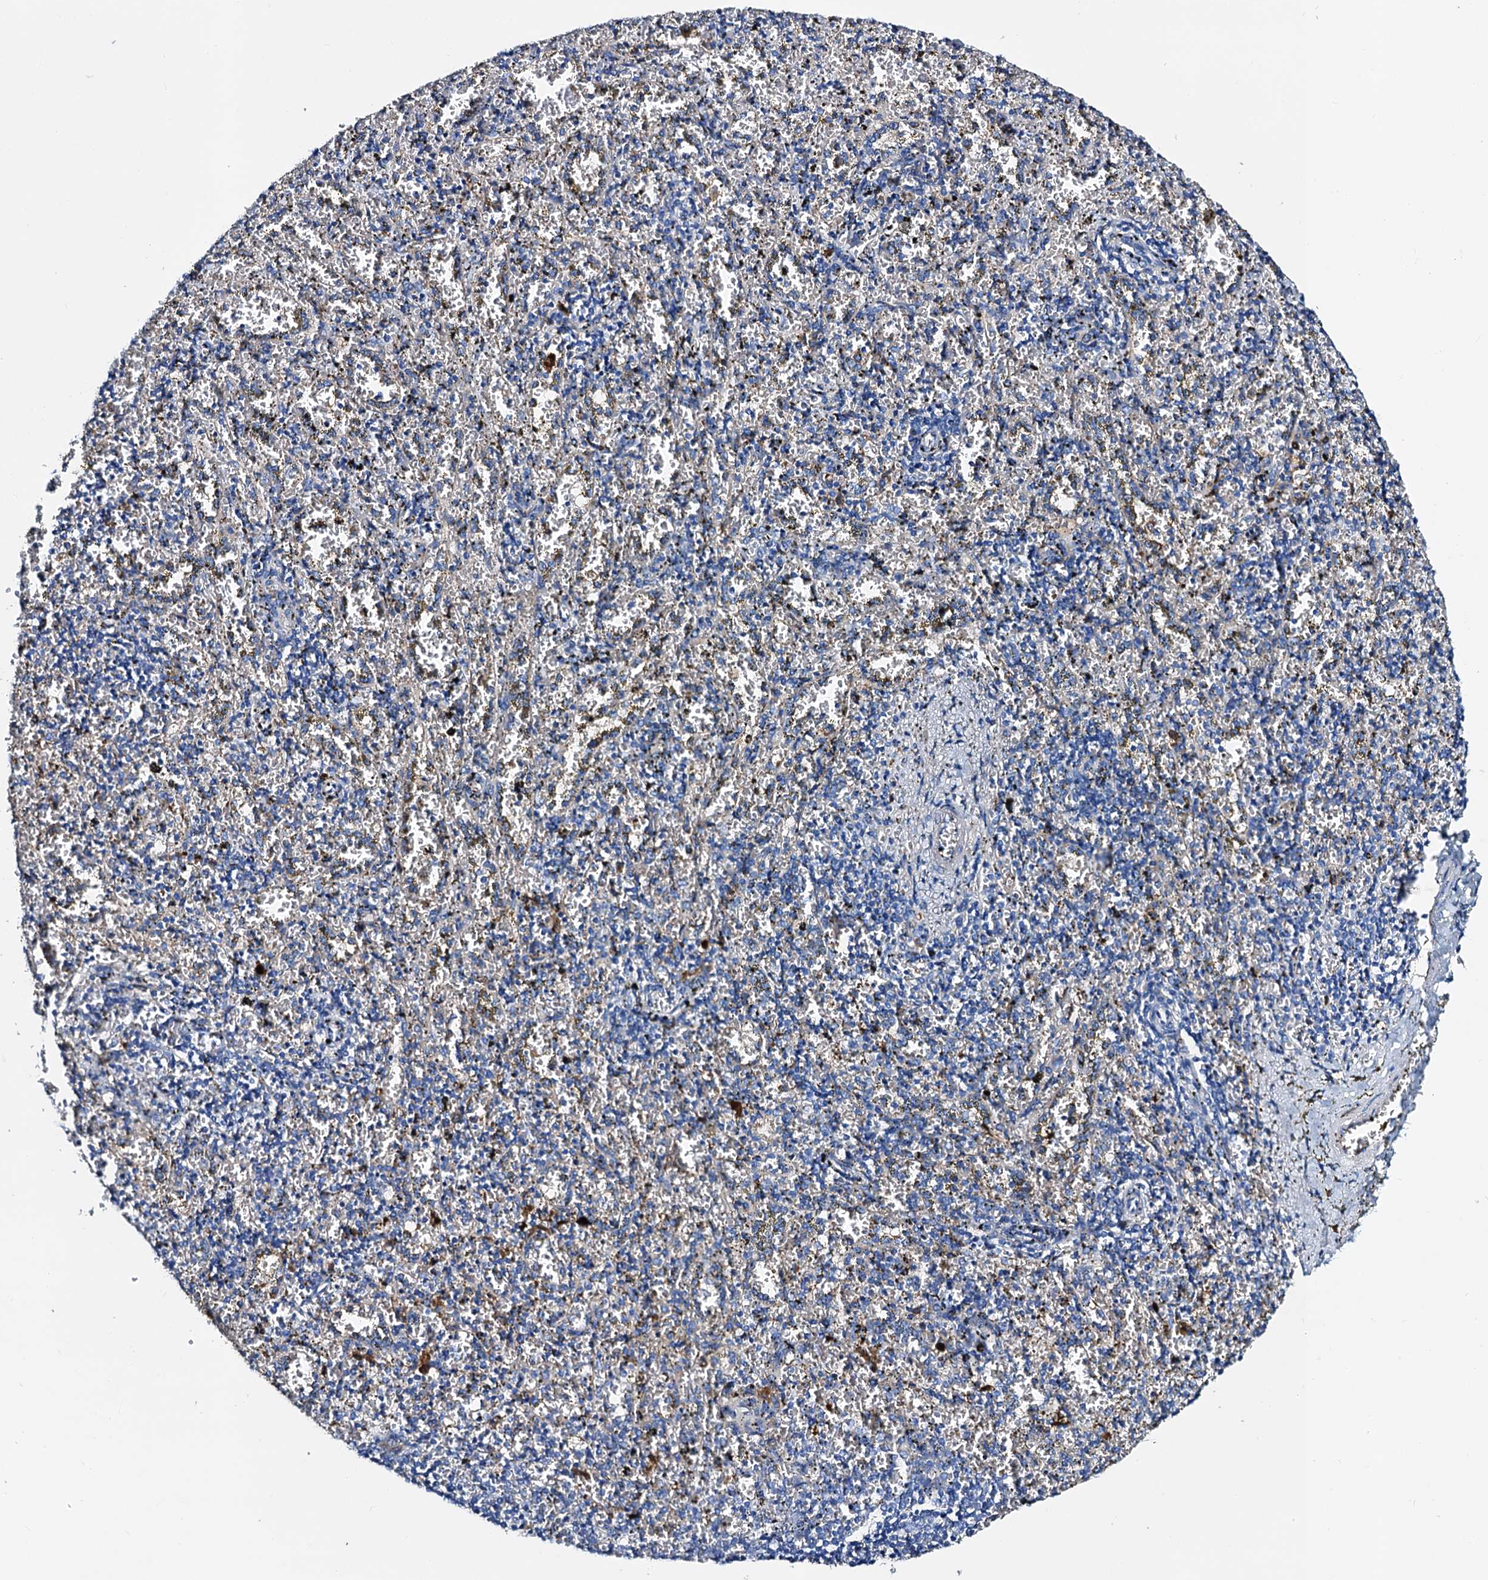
{"staining": {"intensity": "negative", "quantity": "none", "location": "none"}, "tissue": "spleen", "cell_type": "Cells in red pulp", "image_type": "normal", "snomed": [{"axis": "morphology", "description": "Normal tissue, NOS"}, {"axis": "topography", "description": "Spleen"}], "caption": "There is no significant positivity in cells in red pulp of spleen. Nuclei are stained in blue.", "gene": "FREM3", "patient": {"sex": "male", "age": 11}}